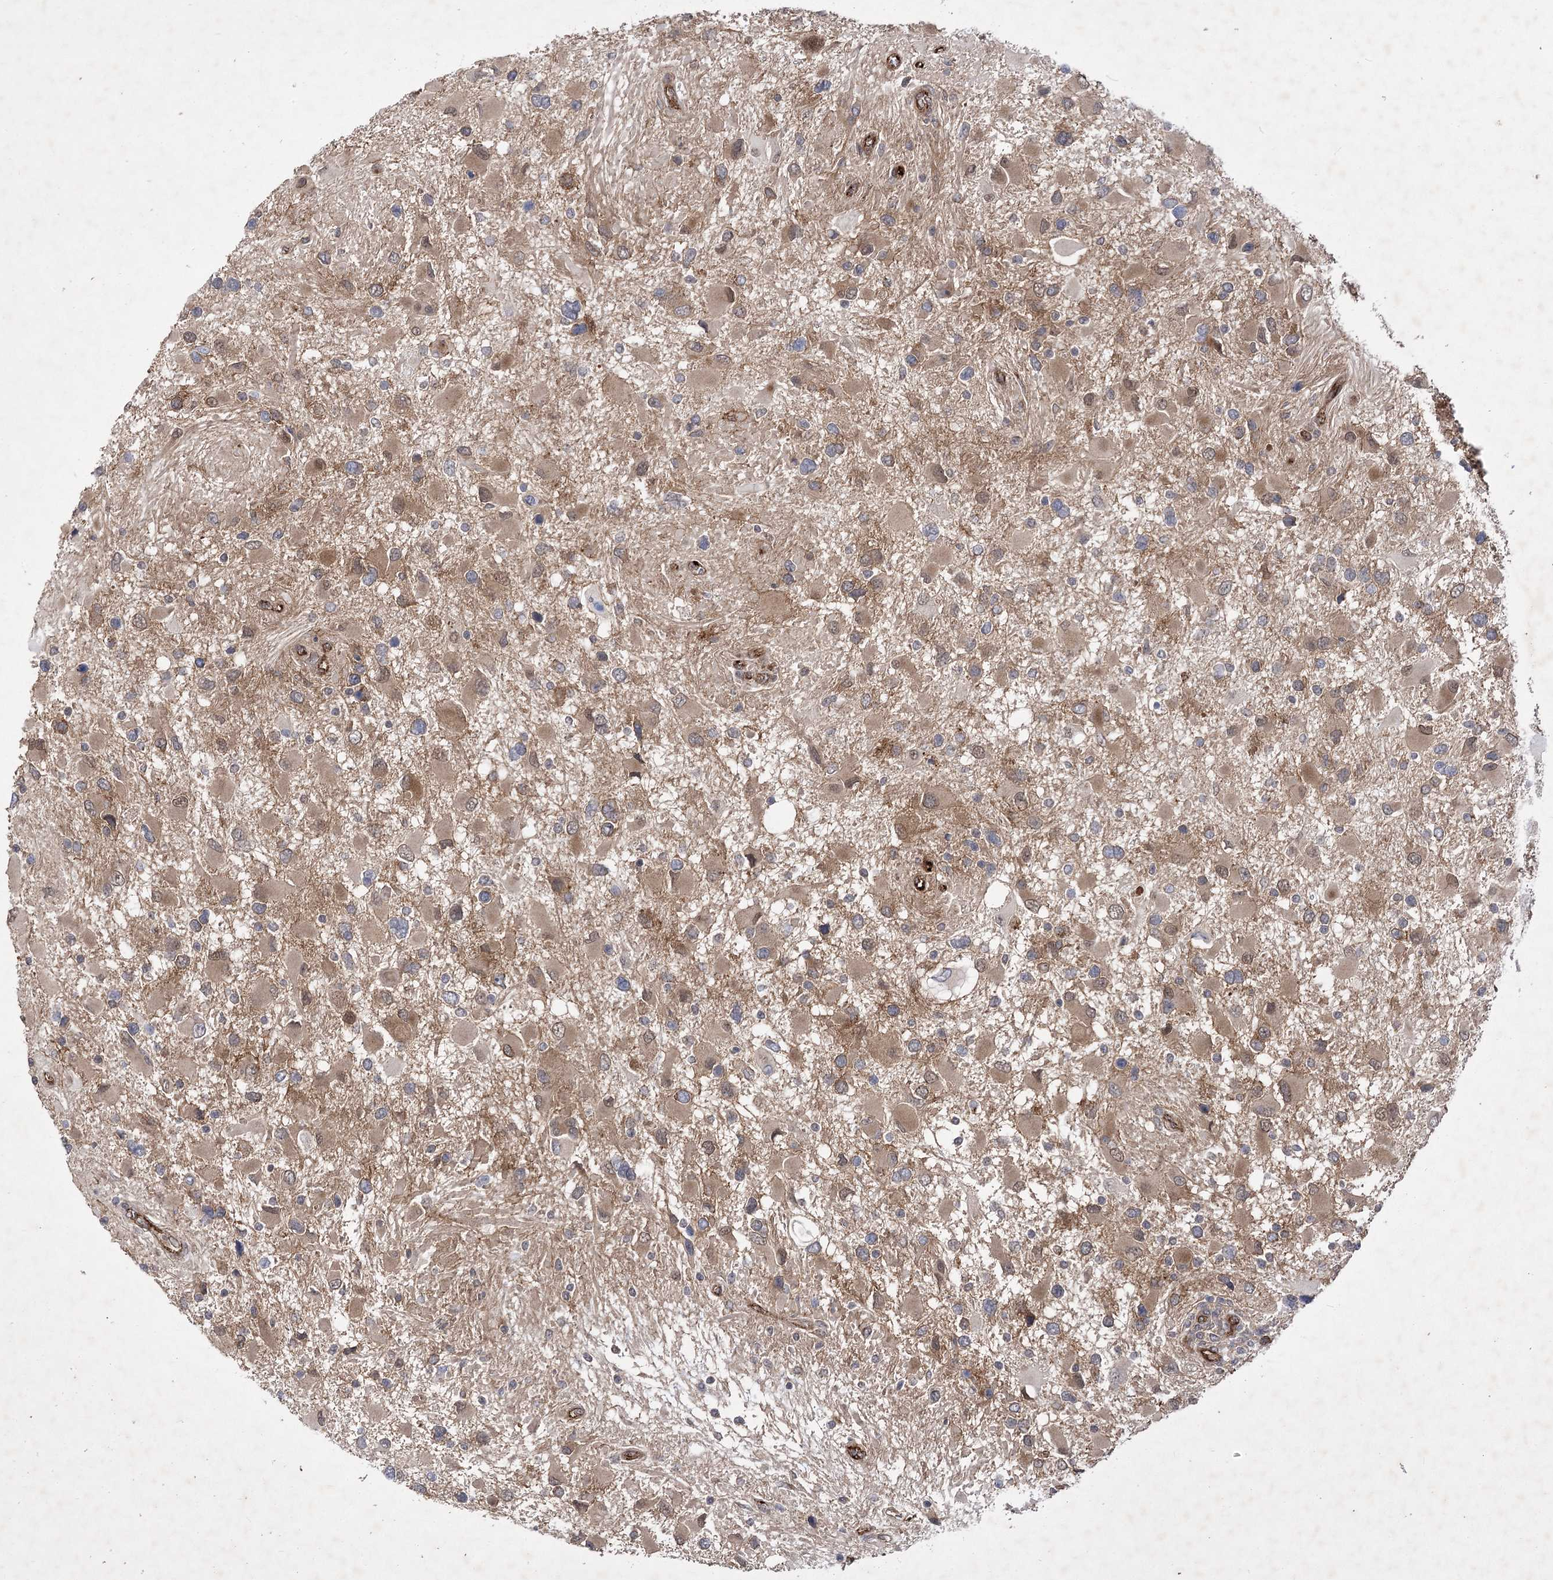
{"staining": {"intensity": "moderate", "quantity": "25%-75%", "location": "cytoplasmic/membranous"}, "tissue": "glioma", "cell_type": "Tumor cells", "image_type": "cancer", "snomed": [{"axis": "morphology", "description": "Glioma, malignant, High grade"}, {"axis": "topography", "description": "Brain"}], "caption": "Immunohistochemistry (IHC) image of glioma stained for a protein (brown), which shows medium levels of moderate cytoplasmic/membranous expression in approximately 25%-75% of tumor cells.", "gene": "ARHGAP31", "patient": {"sex": "male", "age": 53}}